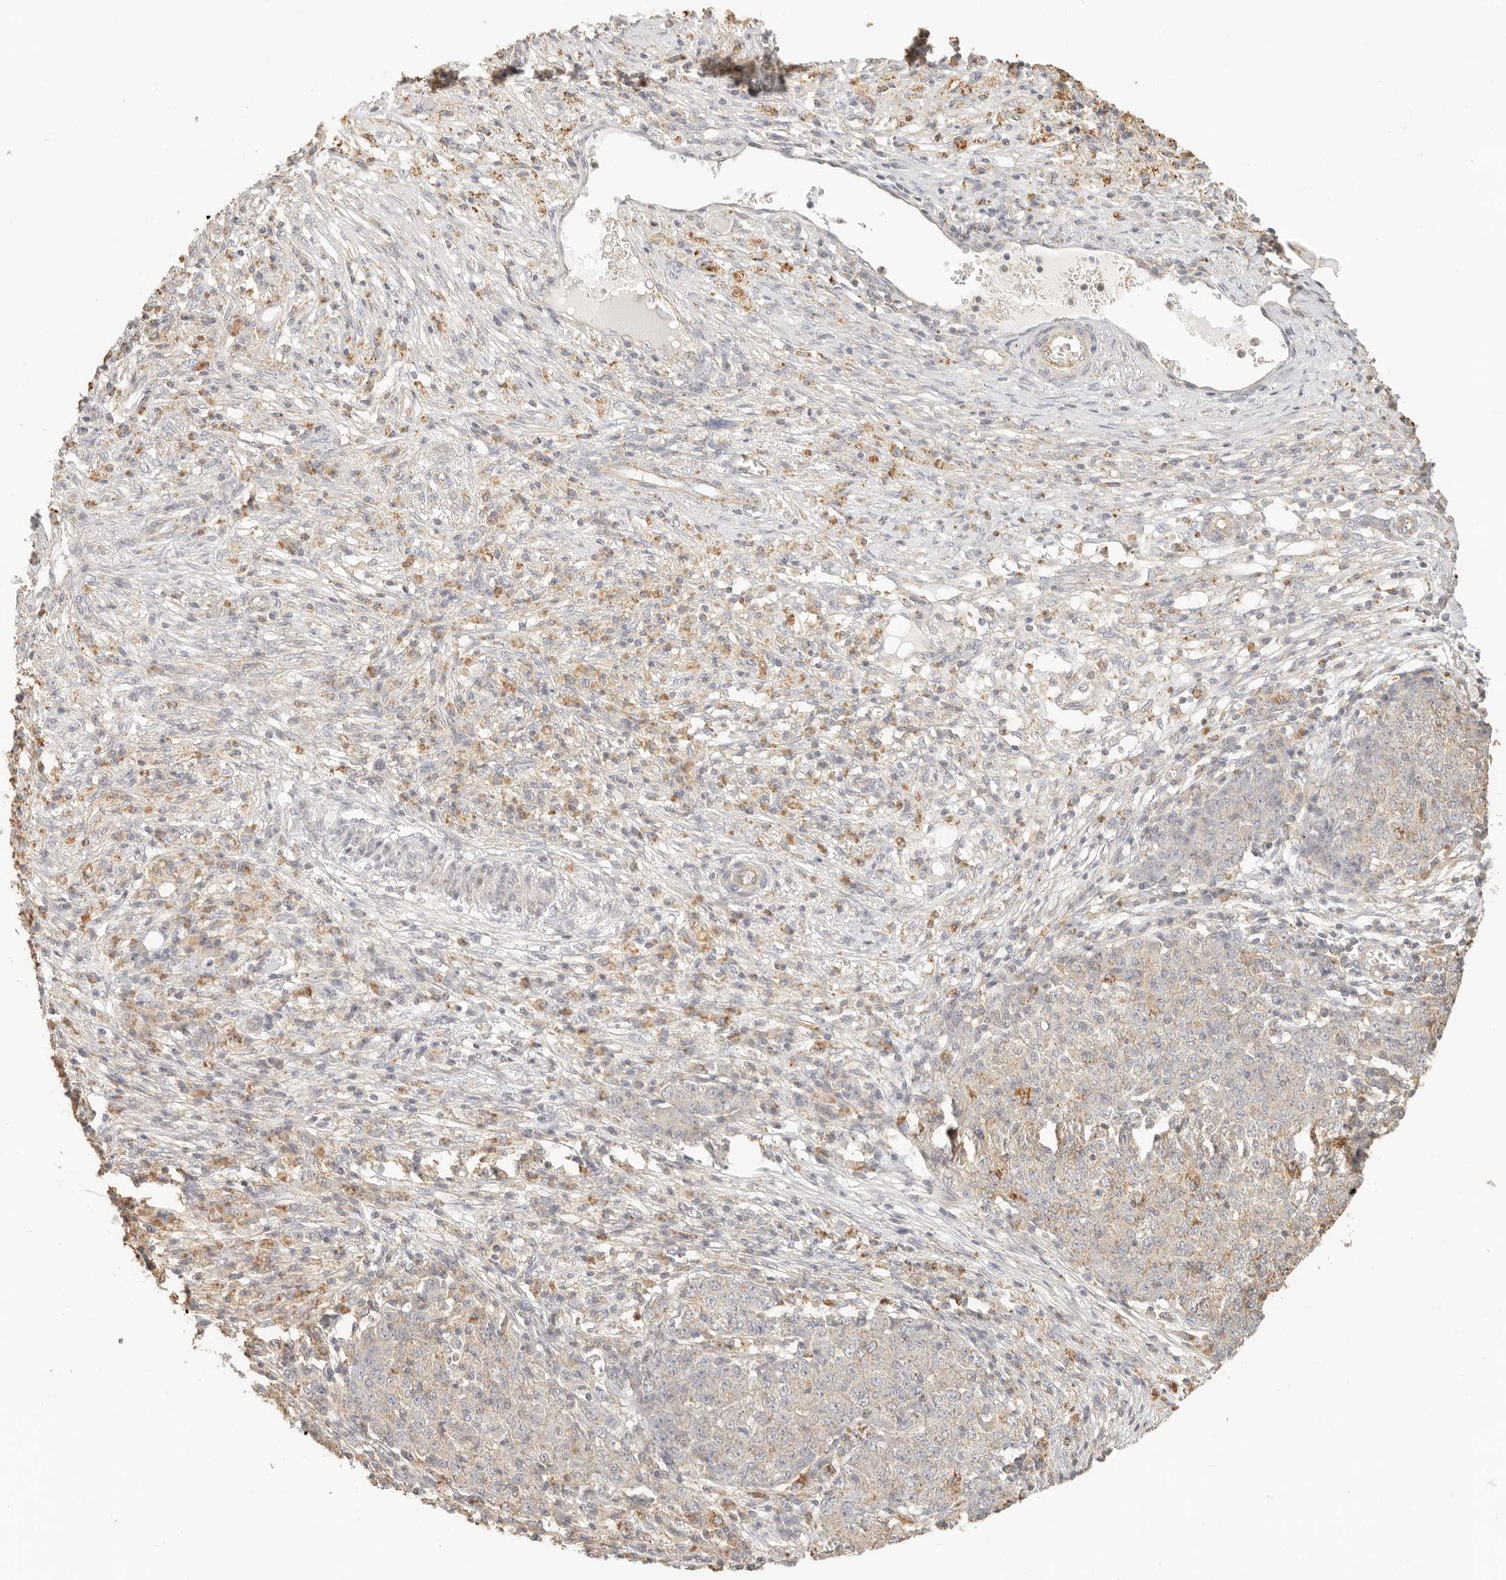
{"staining": {"intensity": "weak", "quantity": "<25%", "location": "cytoplasmic/membranous"}, "tissue": "ovarian cancer", "cell_type": "Tumor cells", "image_type": "cancer", "snomed": [{"axis": "morphology", "description": "Carcinoma, endometroid"}, {"axis": "topography", "description": "Ovary"}], "caption": "DAB immunohistochemical staining of ovarian cancer (endometroid carcinoma) reveals no significant positivity in tumor cells.", "gene": "CNMD", "patient": {"sex": "female", "age": 42}}